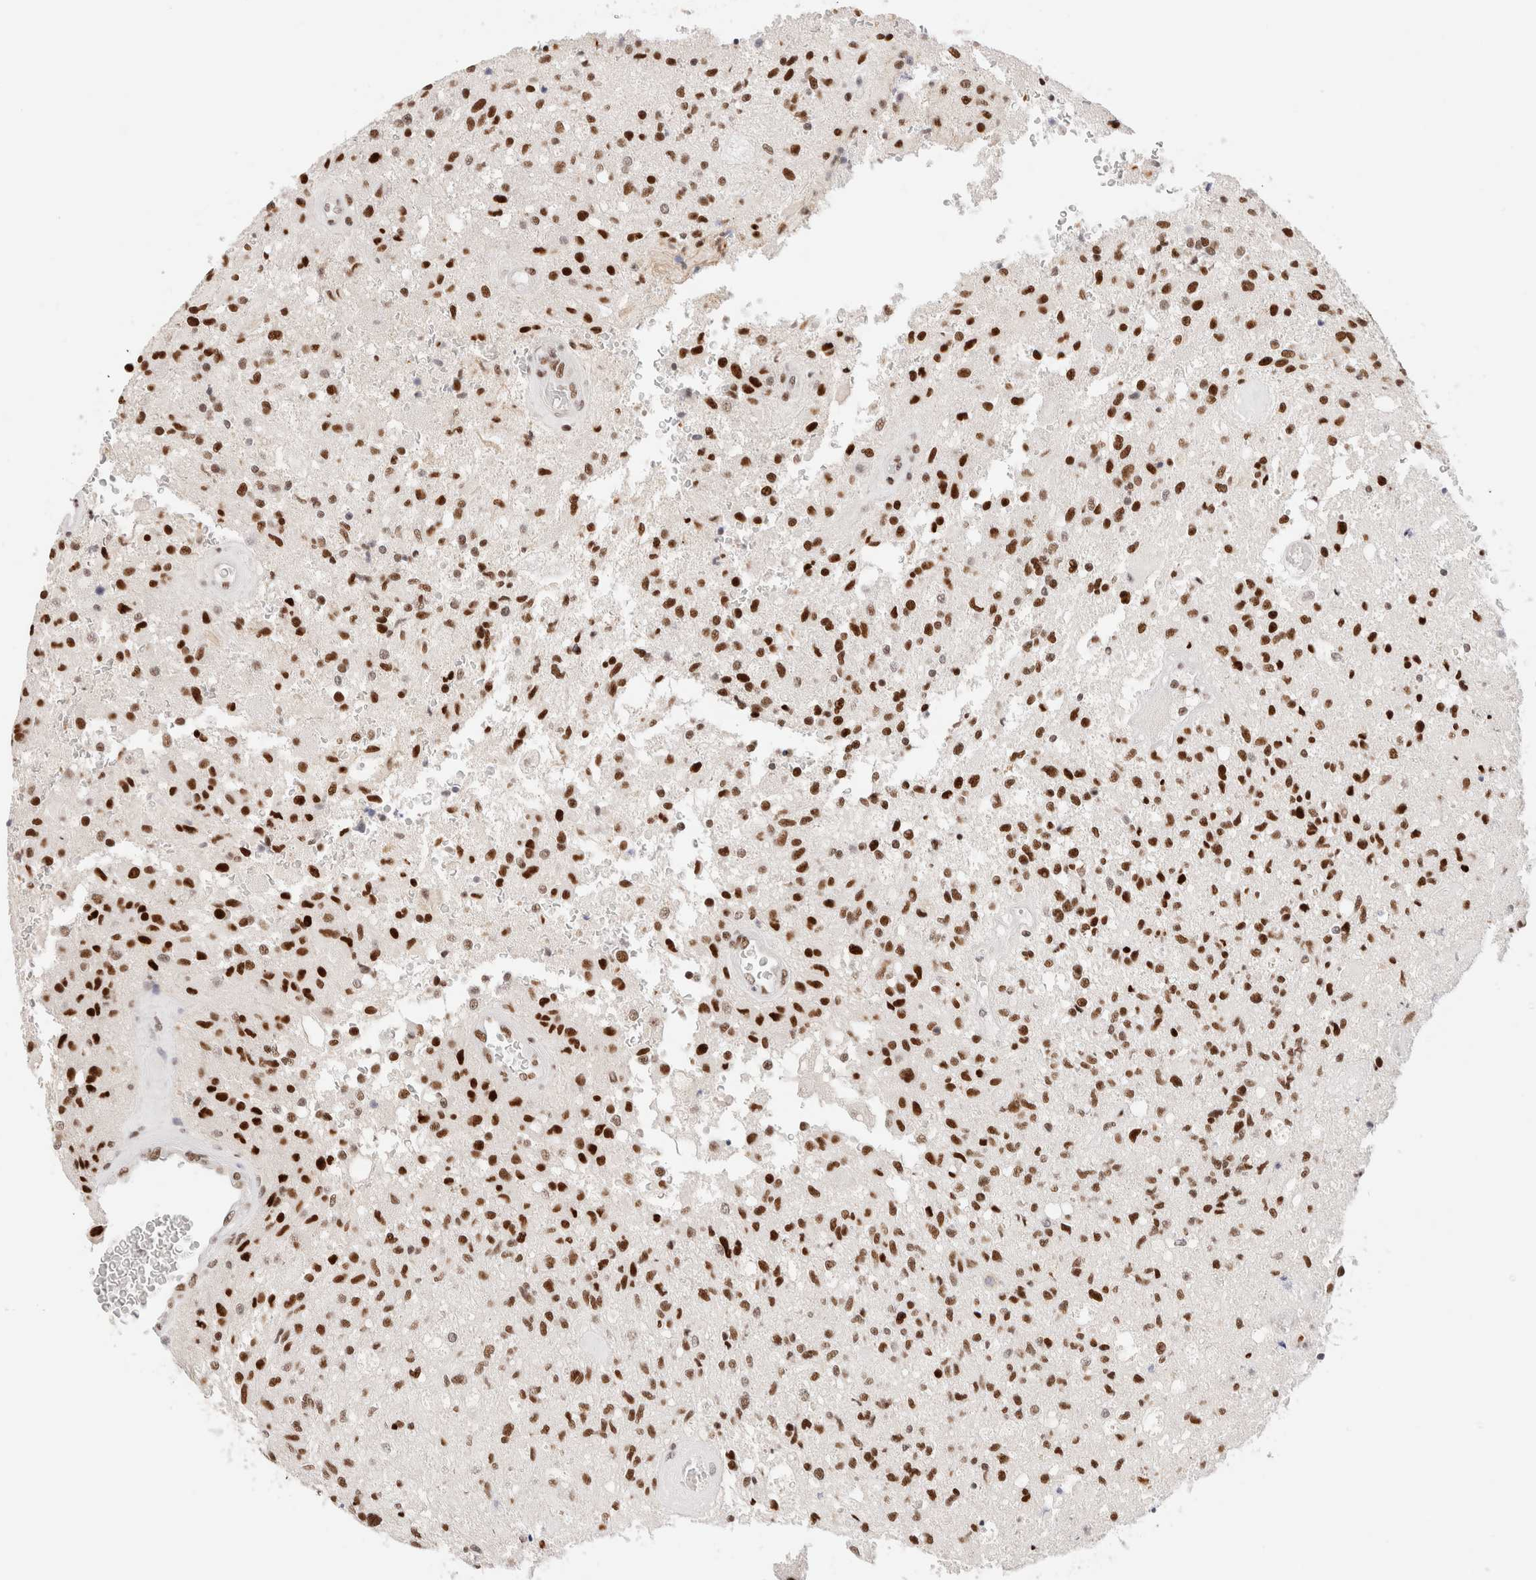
{"staining": {"intensity": "strong", "quantity": ">75%", "location": "nuclear"}, "tissue": "glioma", "cell_type": "Tumor cells", "image_type": "cancer", "snomed": [{"axis": "morphology", "description": "Normal tissue, NOS"}, {"axis": "morphology", "description": "Glioma, malignant, High grade"}, {"axis": "topography", "description": "Cerebral cortex"}], "caption": "Tumor cells display strong nuclear staining in about >75% of cells in glioma. (Brightfield microscopy of DAB IHC at high magnification).", "gene": "ZNF282", "patient": {"sex": "male", "age": 77}}